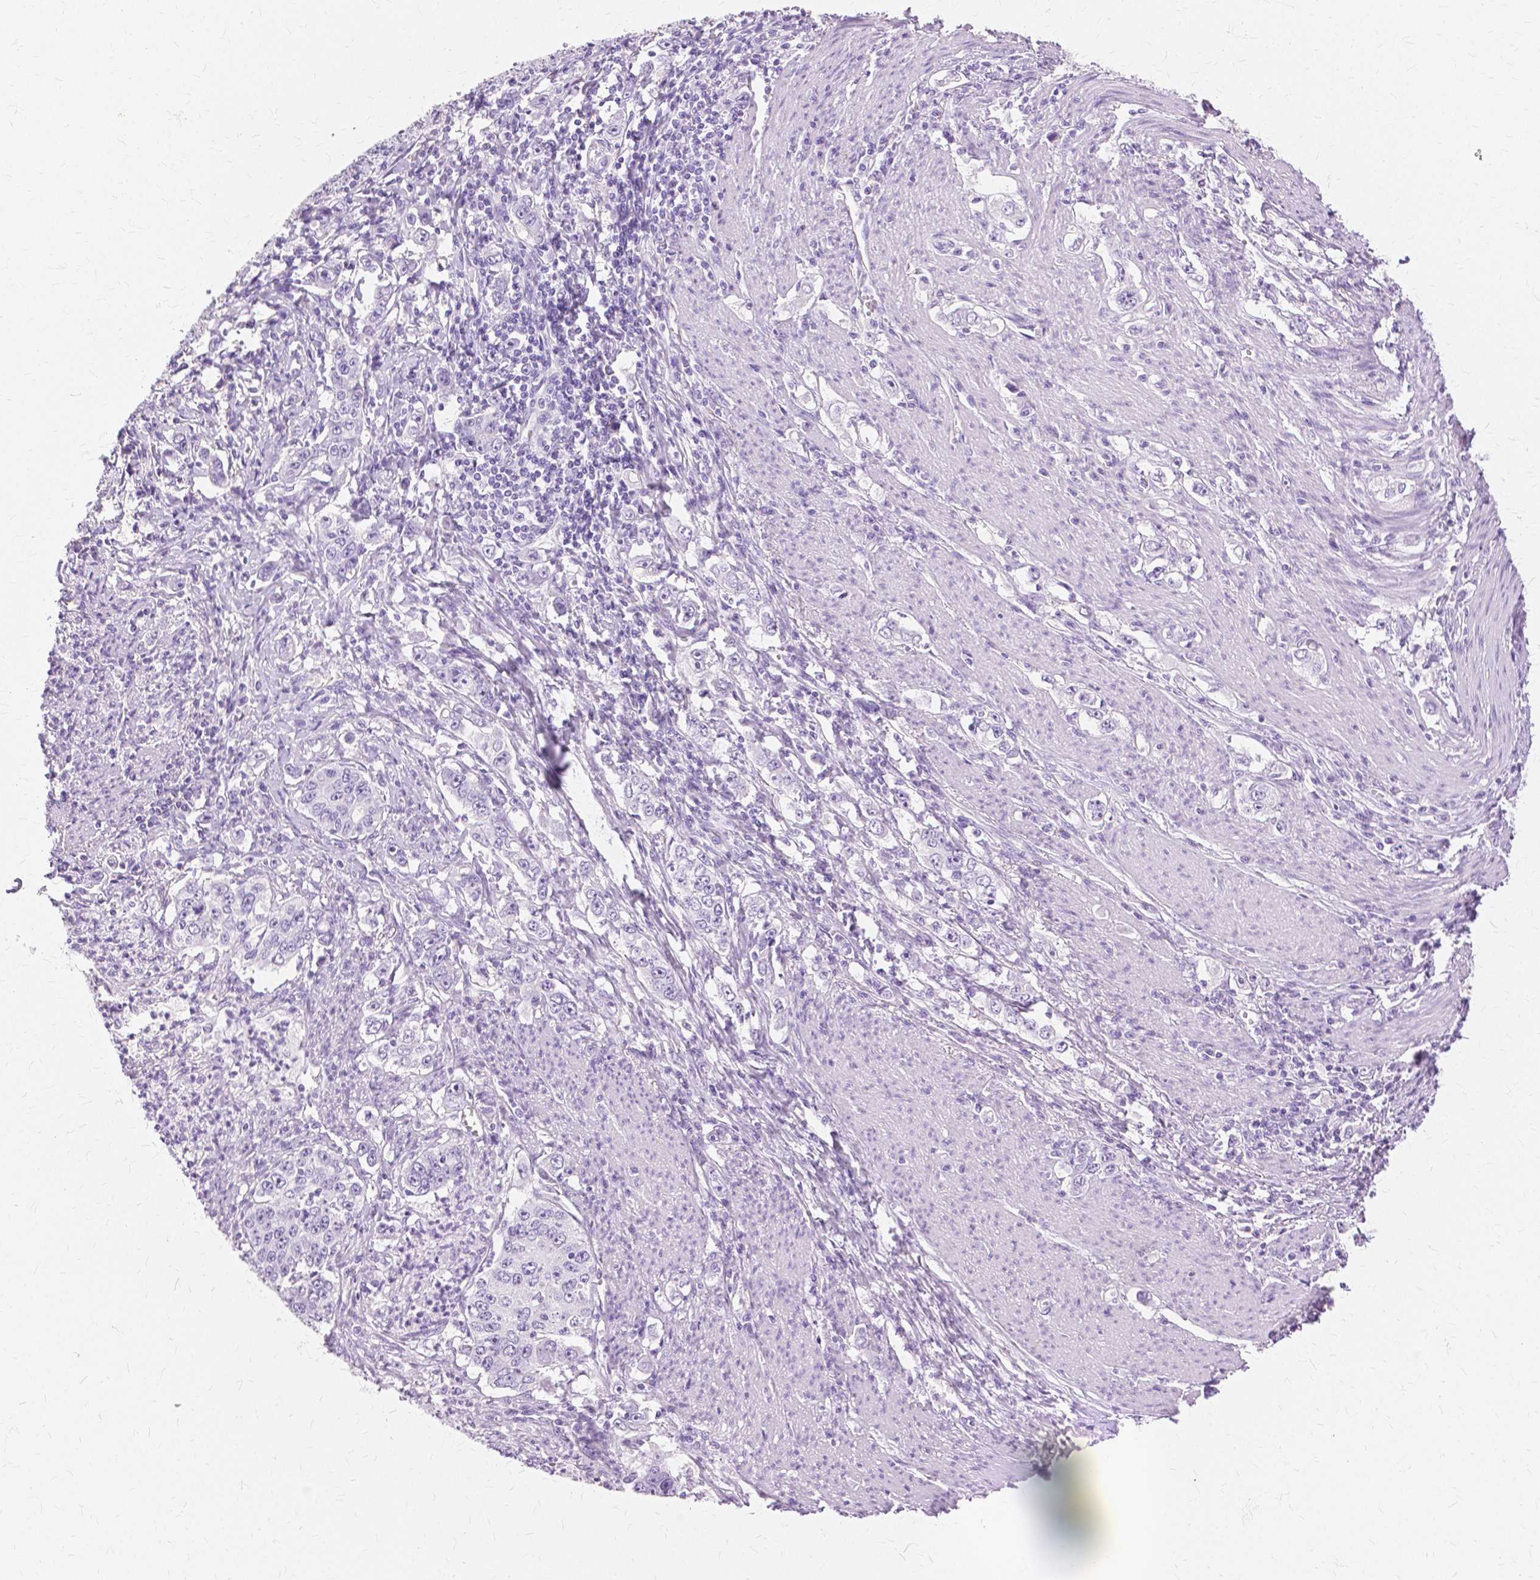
{"staining": {"intensity": "negative", "quantity": "none", "location": "none"}, "tissue": "stomach cancer", "cell_type": "Tumor cells", "image_type": "cancer", "snomed": [{"axis": "morphology", "description": "Adenocarcinoma, NOS"}, {"axis": "topography", "description": "Stomach, lower"}], "caption": "Immunohistochemical staining of human stomach cancer (adenocarcinoma) reveals no significant positivity in tumor cells. The staining was performed using DAB to visualize the protein expression in brown, while the nuclei were stained in blue with hematoxylin (Magnification: 20x).", "gene": "TGM1", "patient": {"sex": "female", "age": 72}}